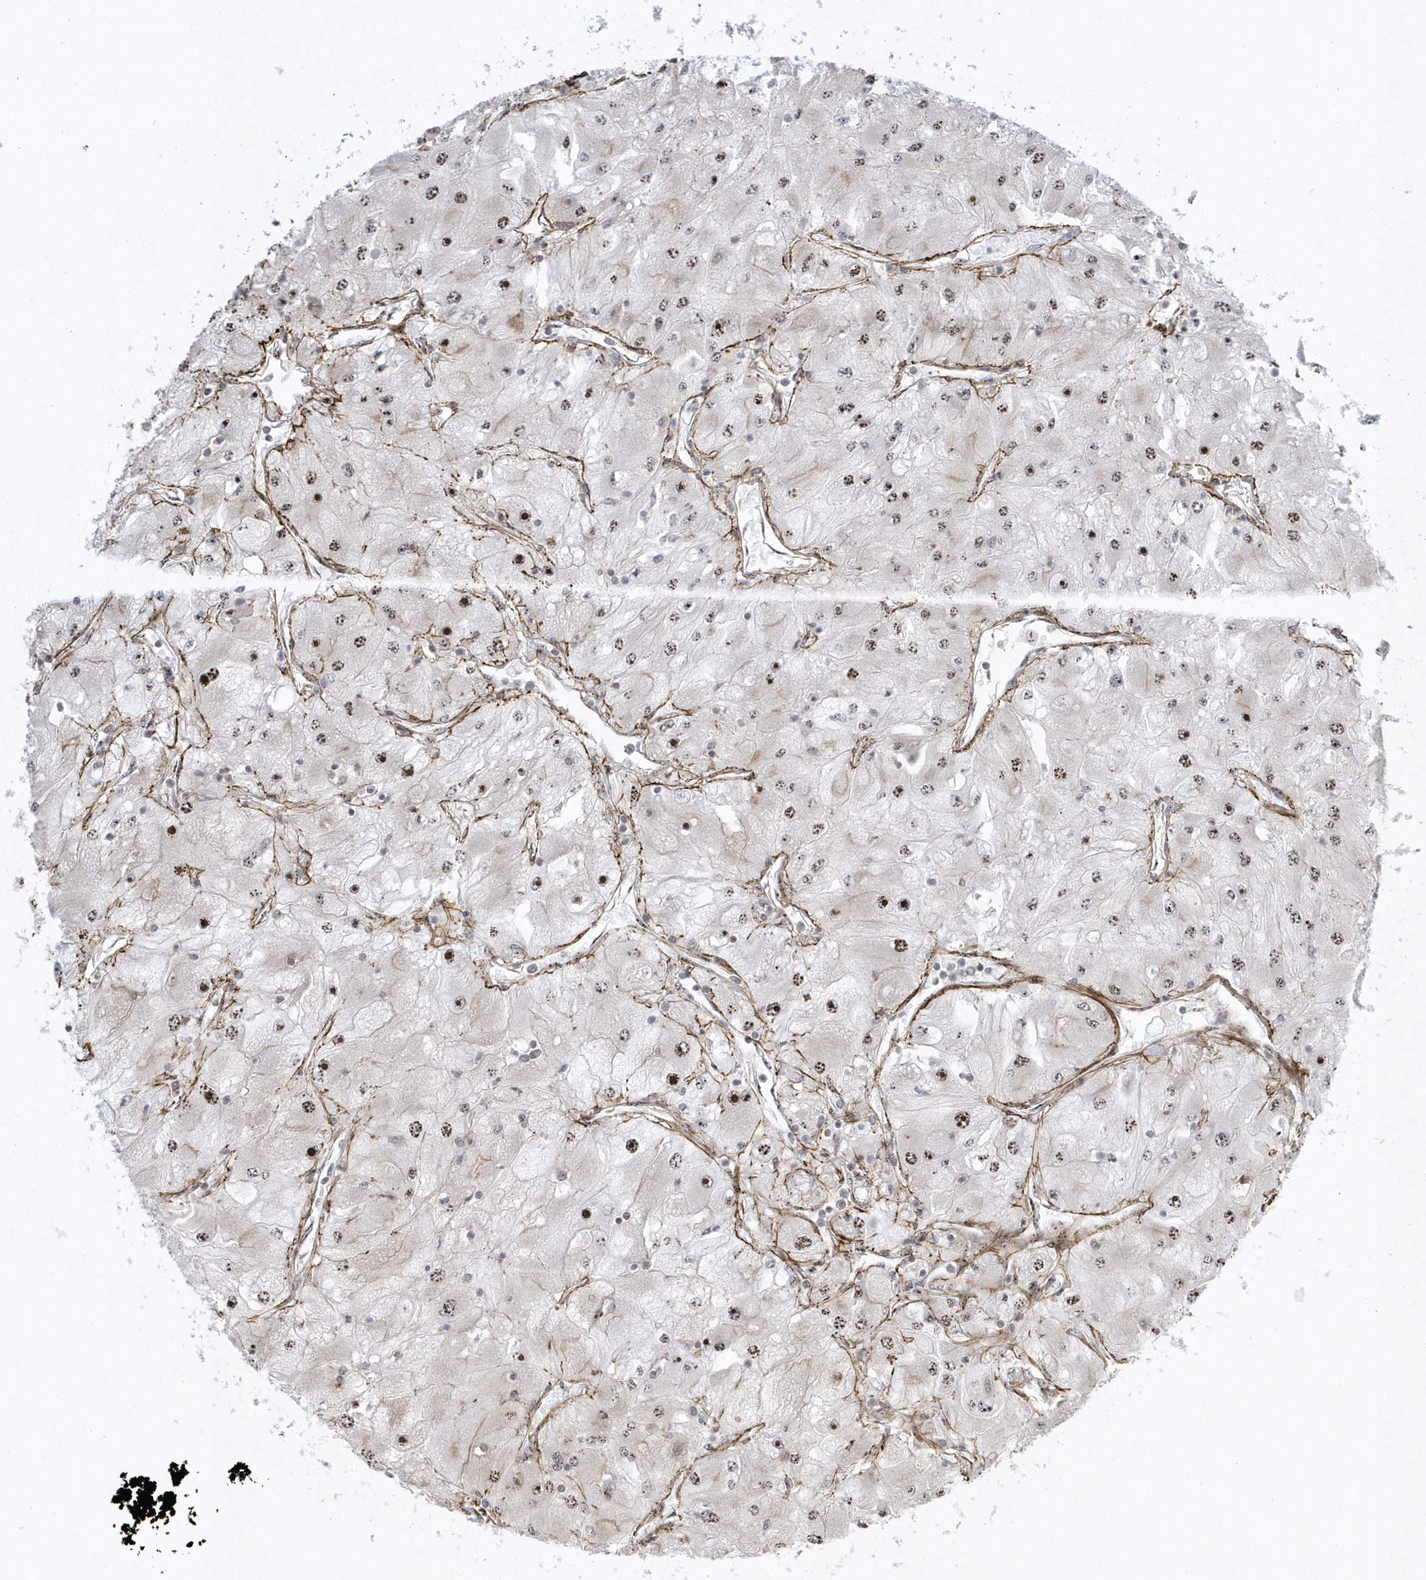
{"staining": {"intensity": "moderate", "quantity": "<25%", "location": "nuclear"}, "tissue": "renal cancer", "cell_type": "Tumor cells", "image_type": "cancer", "snomed": [{"axis": "morphology", "description": "Adenocarcinoma, NOS"}, {"axis": "topography", "description": "Kidney"}], "caption": "An immunohistochemistry micrograph of tumor tissue is shown. Protein staining in brown highlights moderate nuclear positivity in renal cancer within tumor cells. (Brightfield microscopy of DAB IHC at high magnification).", "gene": "MASP2", "patient": {"sex": "male", "age": 80}}